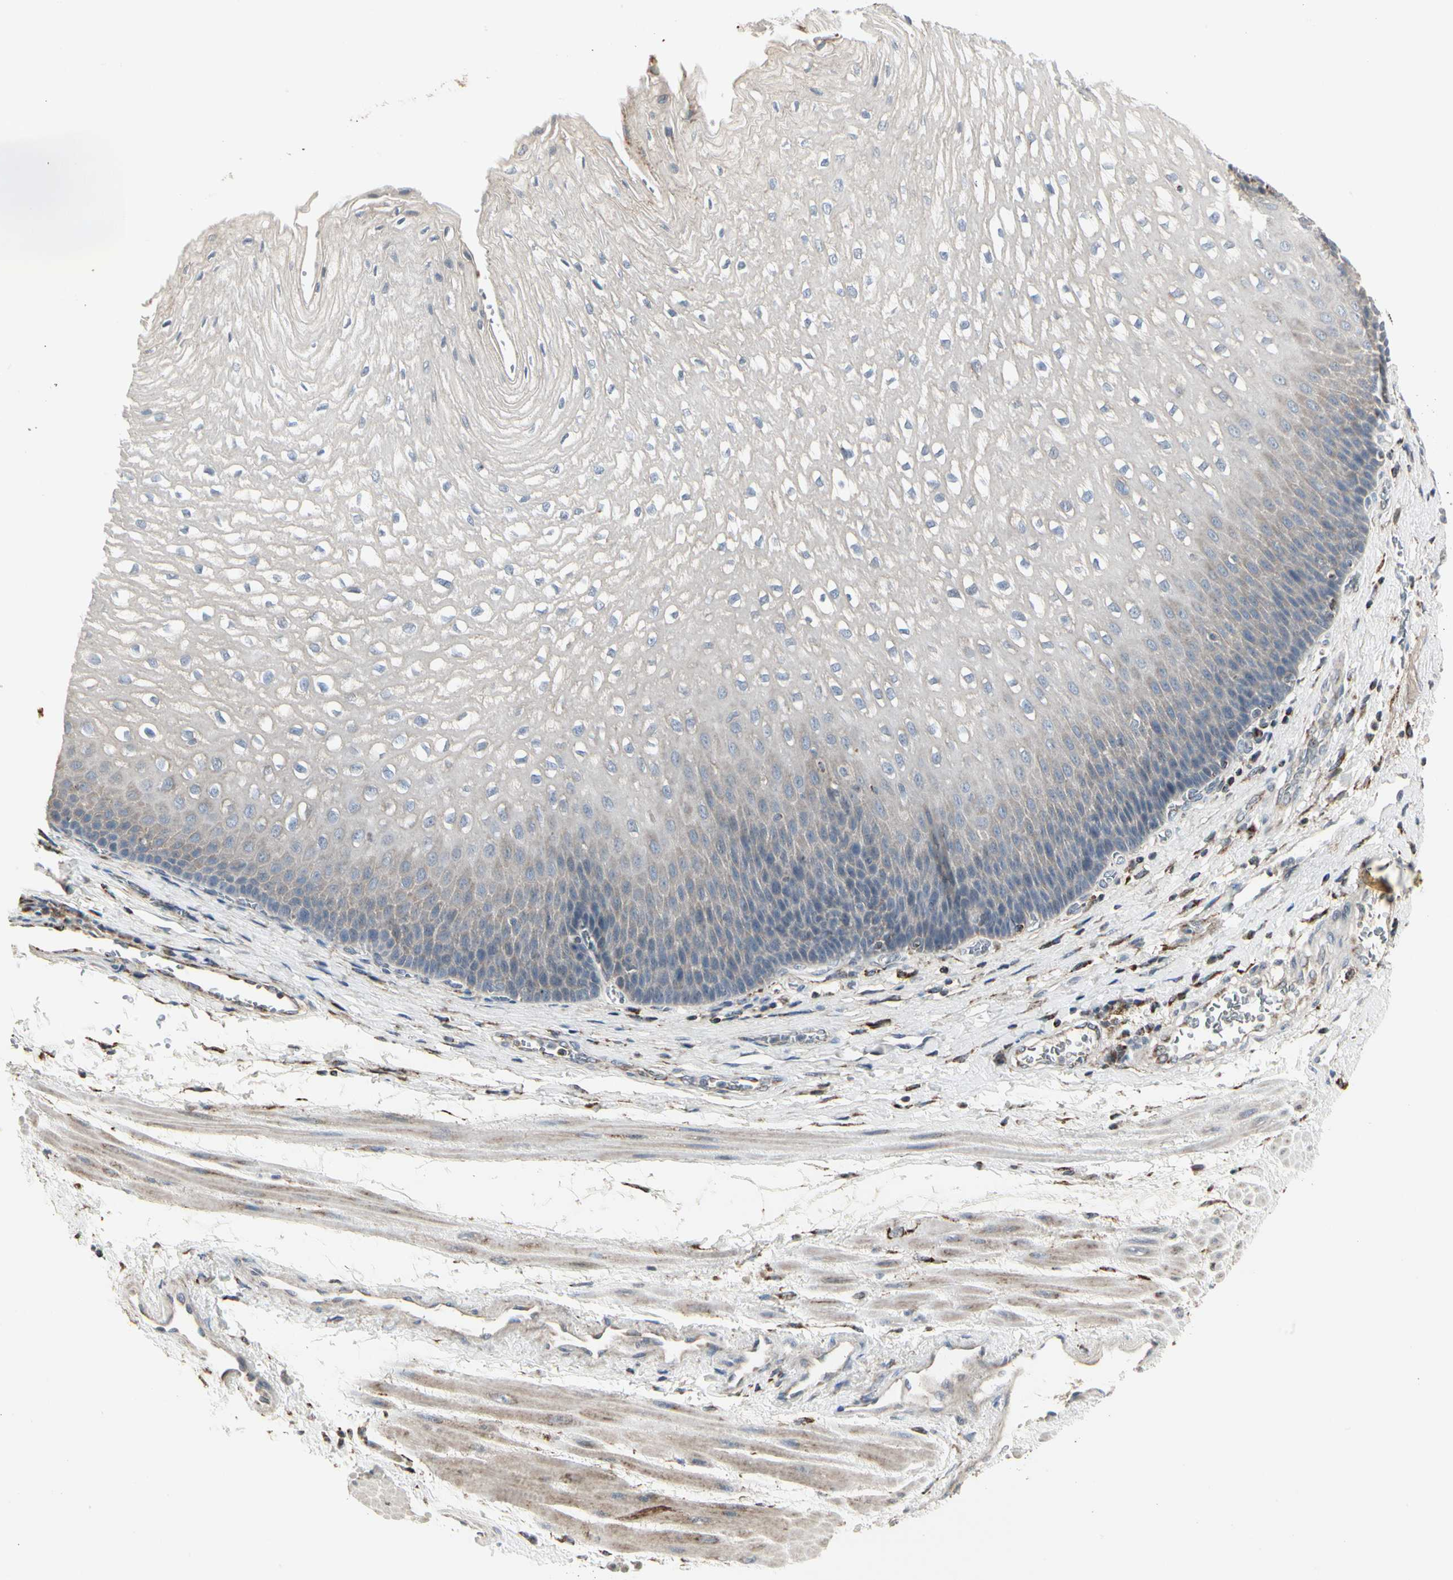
{"staining": {"intensity": "negative", "quantity": "none", "location": "none"}, "tissue": "esophagus", "cell_type": "Squamous epithelial cells", "image_type": "normal", "snomed": [{"axis": "morphology", "description": "Normal tissue, NOS"}, {"axis": "topography", "description": "Esophagus"}], "caption": "An image of esophagus stained for a protein demonstrates no brown staining in squamous epithelial cells.", "gene": "TMEM176A", "patient": {"sex": "male", "age": 48}}